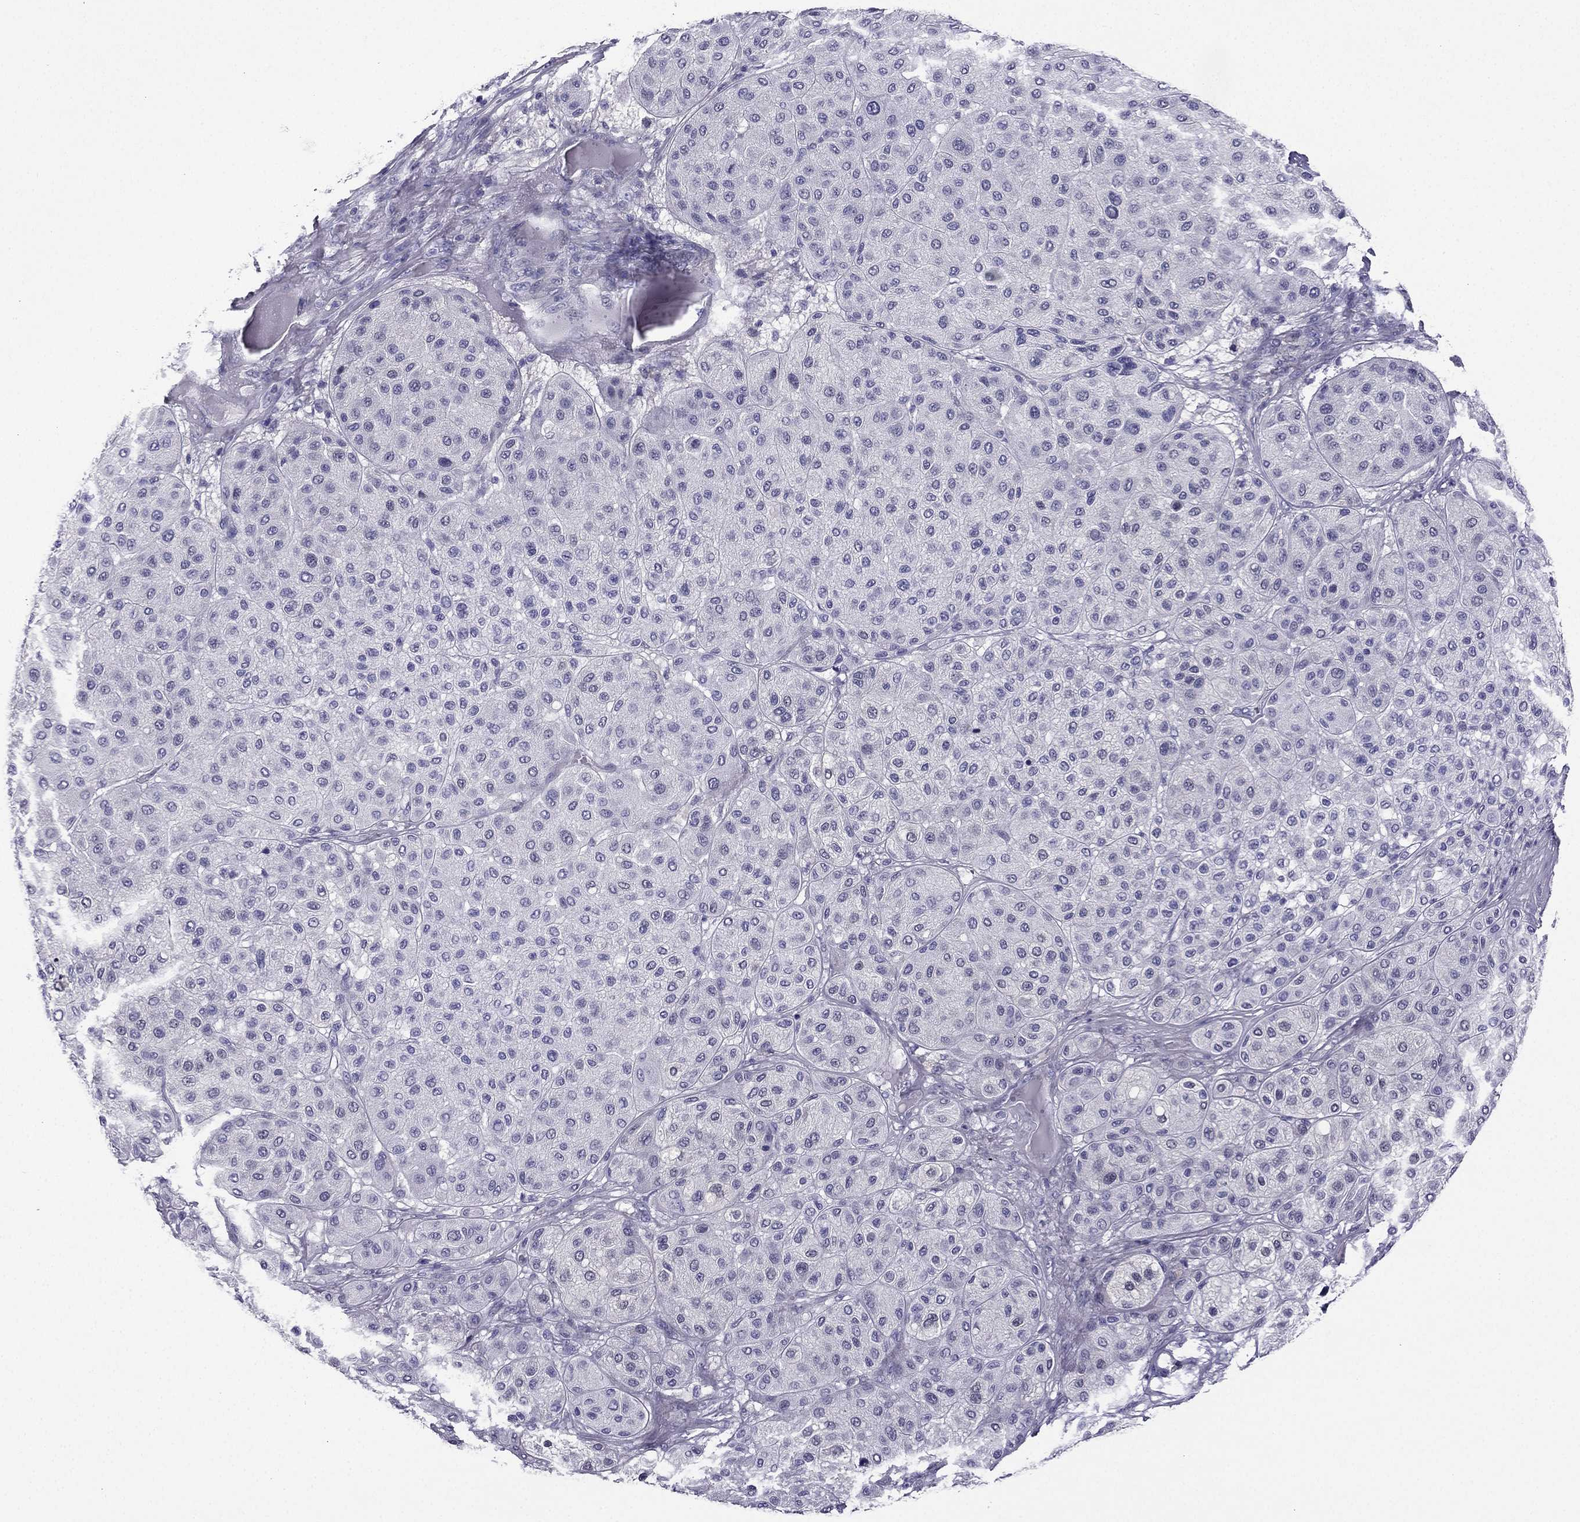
{"staining": {"intensity": "negative", "quantity": "none", "location": "none"}, "tissue": "melanoma", "cell_type": "Tumor cells", "image_type": "cancer", "snomed": [{"axis": "morphology", "description": "Malignant melanoma, Metastatic site"}, {"axis": "topography", "description": "Smooth muscle"}], "caption": "DAB (3,3'-diaminobenzidine) immunohistochemical staining of human melanoma displays no significant expression in tumor cells.", "gene": "KCNJ10", "patient": {"sex": "male", "age": 41}}